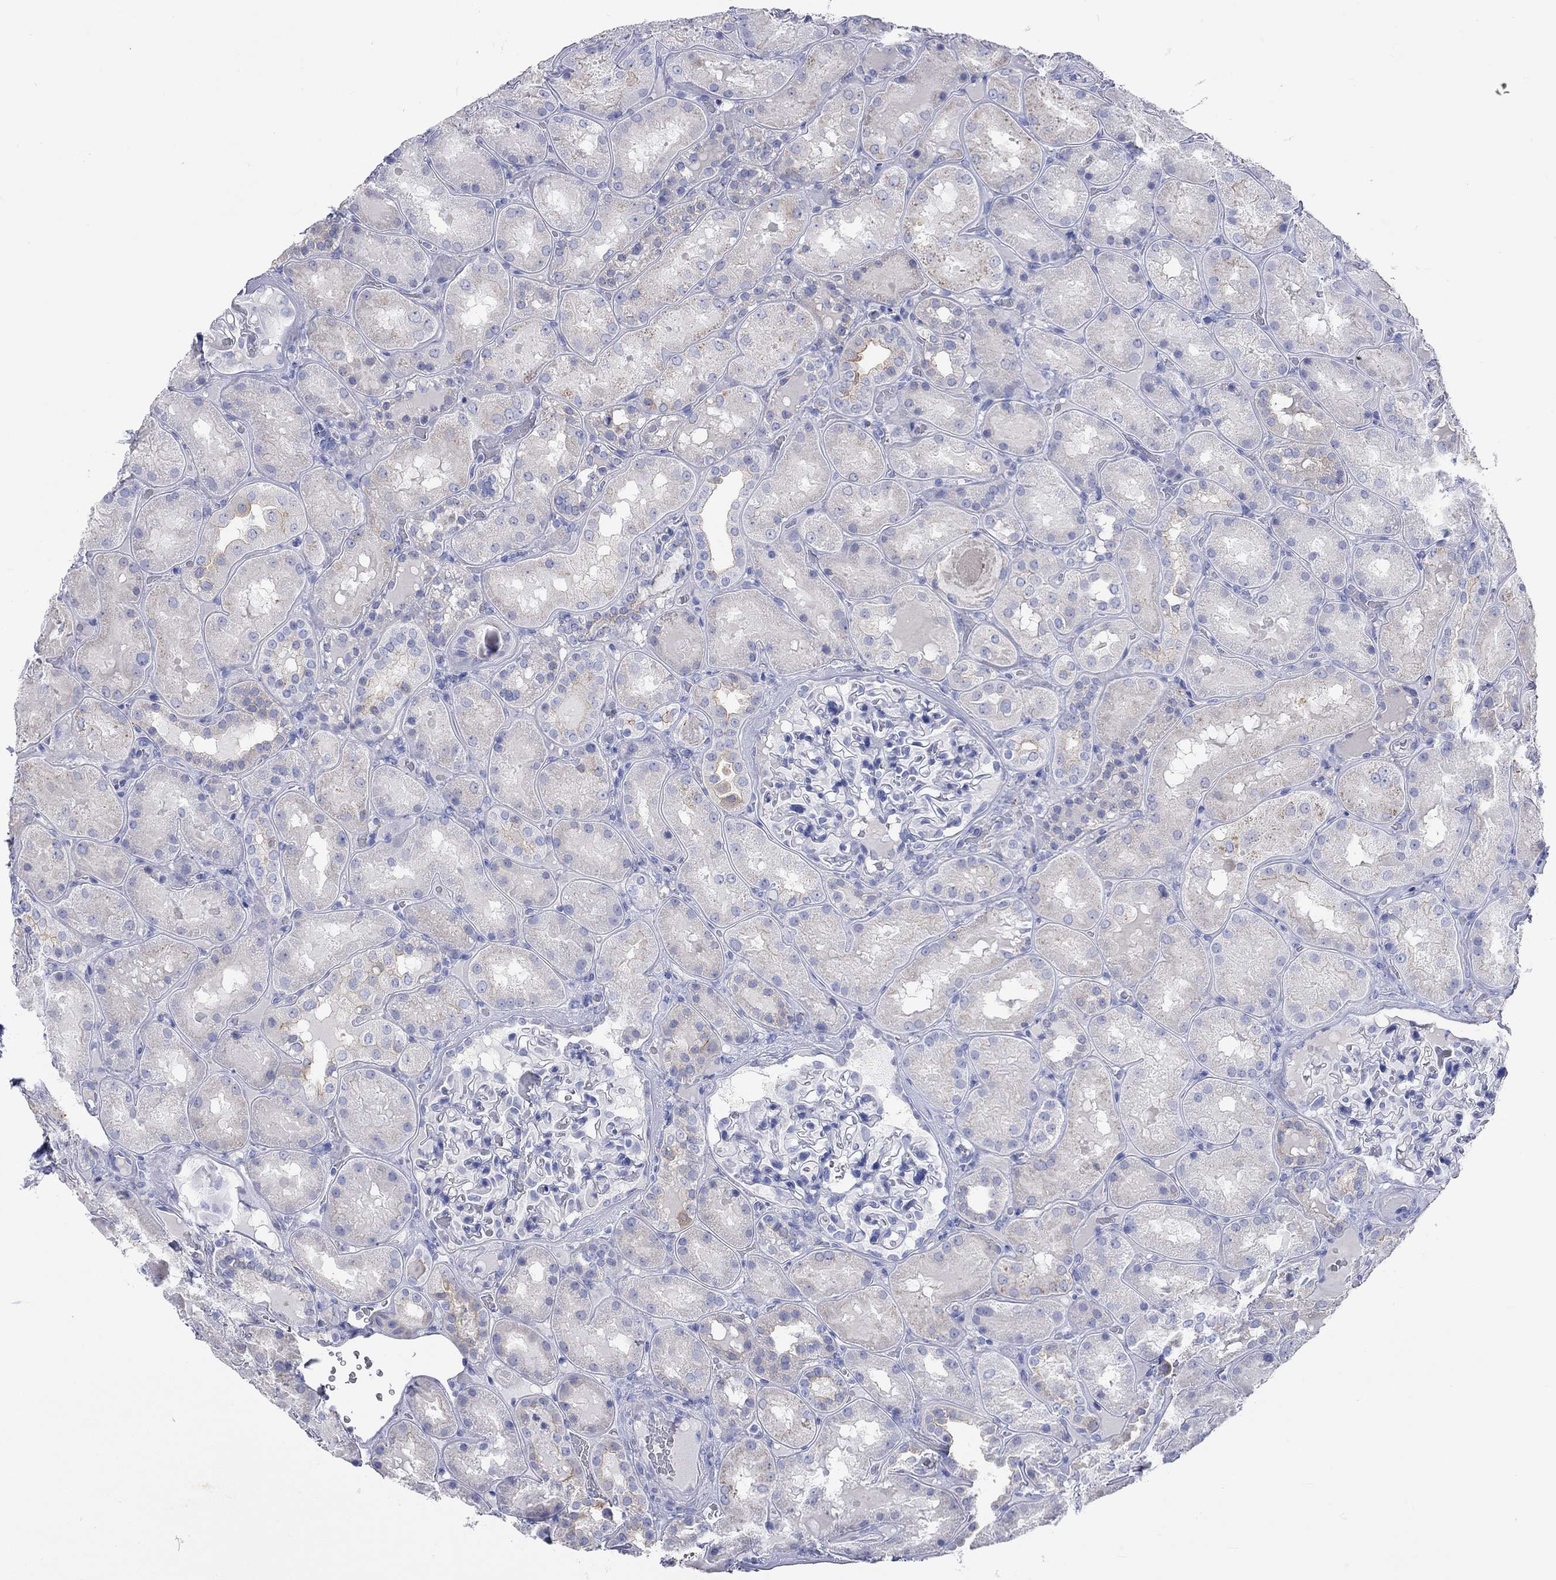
{"staining": {"intensity": "negative", "quantity": "none", "location": "none"}, "tissue": "kidney", "cell_type": "Cells in glomeruli", "image_type": "normal", "snomed": [{"axis": "morphology", "description": "Normal tissue, NOS"}, {"axis": "topography", "description": "Kidney"}], "caption": "The image demonstrates no staining of cells in glomeruli in benign kidney. (DAB IHC with hematoxylin counter stain).", "gene": "SPATA9", "patient": {"sex": "male", "age": 73}}